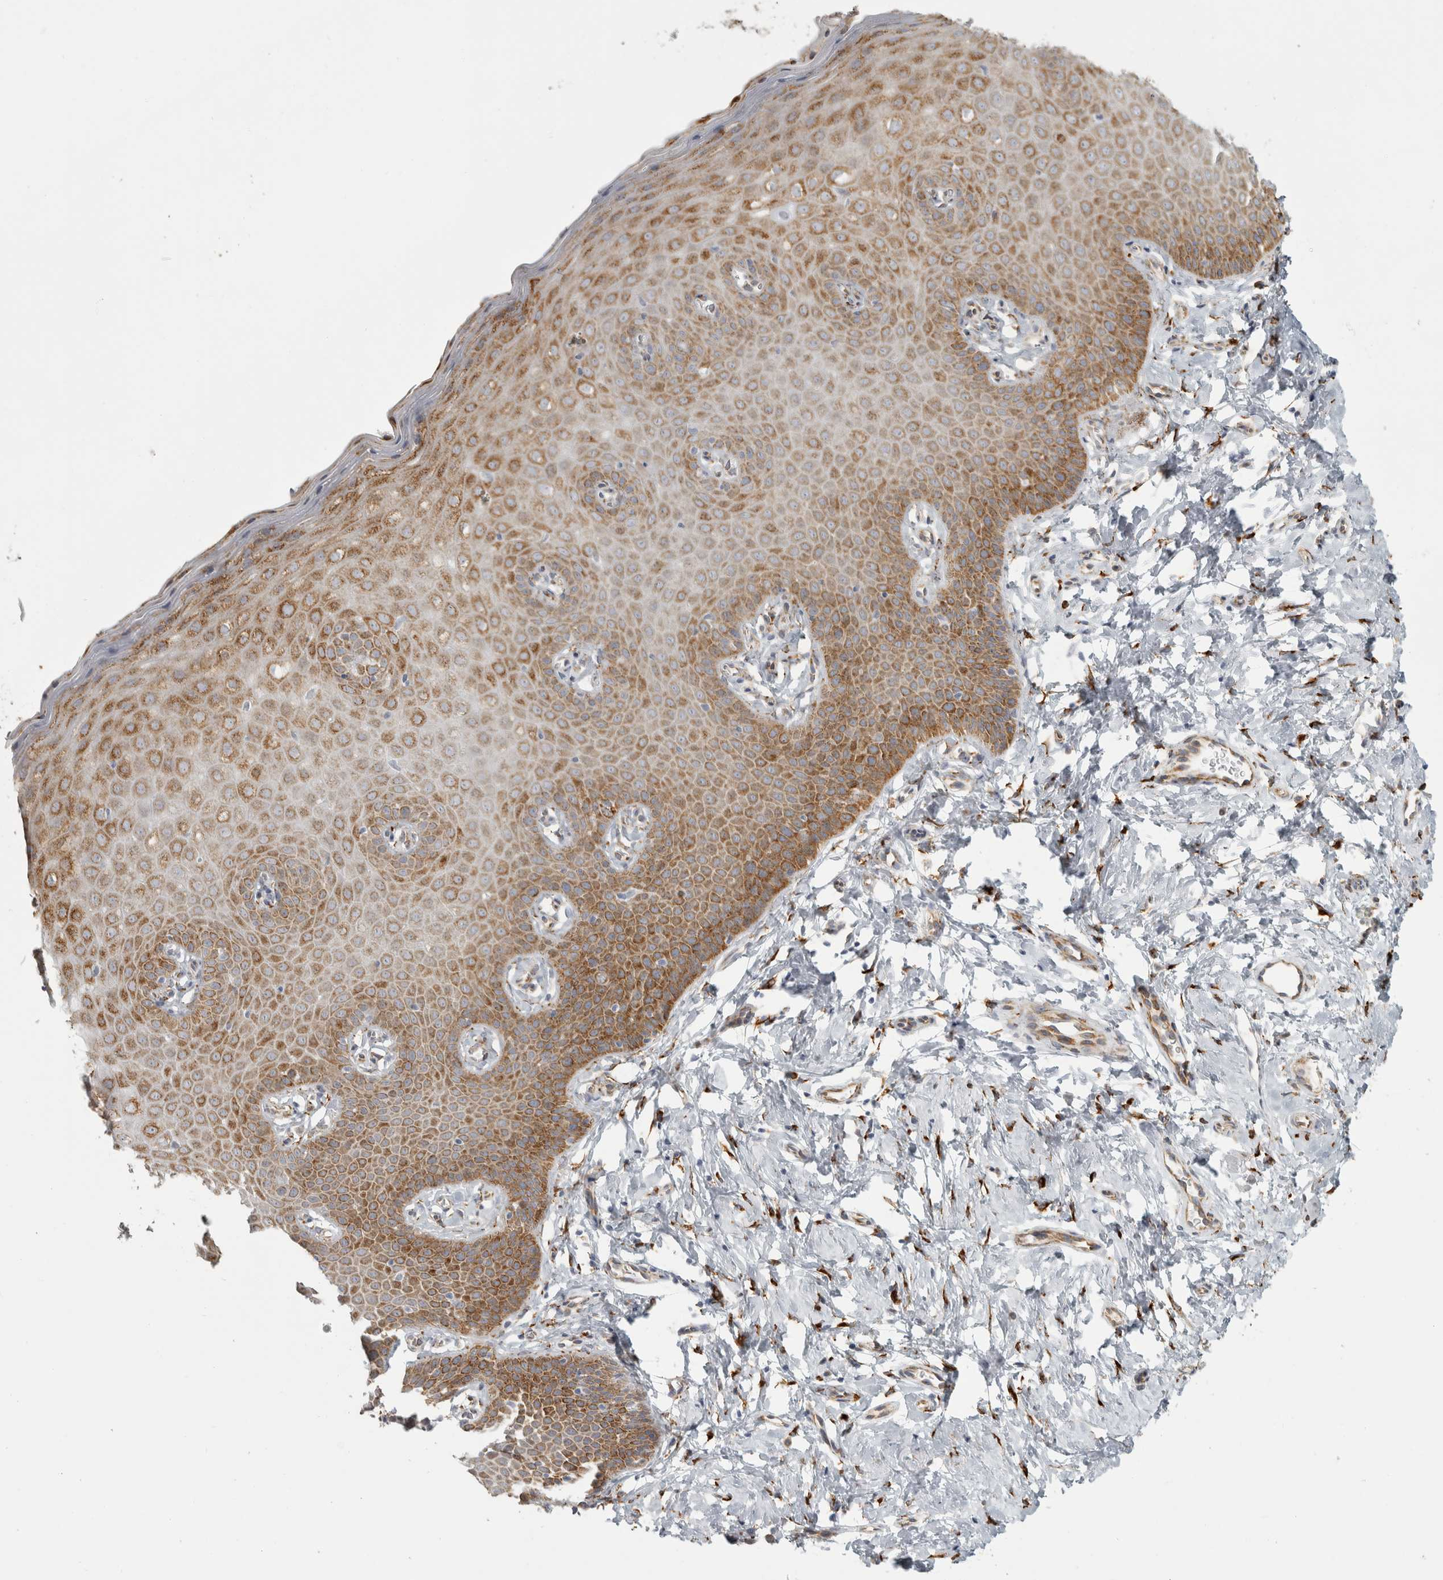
{"staining": {"intensity": "moderate", "quantity": ">75%", "location": "cytoplasmic/membranous"}, "tissue": "cervix", "cell_type": "Glandular cells", "image_type": "normal", "snomed": [{"axis": "morphology", "description": "Normal tissue, NOS"}, {"axis": "topography", "description": "Cervix"}], "caption": "Brown immunohistochemical staining in unremarkable cervix shows moderate cytoplasmic/membranous staining in about >75% of glandular cells.", "gene": "OSTN", "patient": {"sex": "female", "age": 36}}